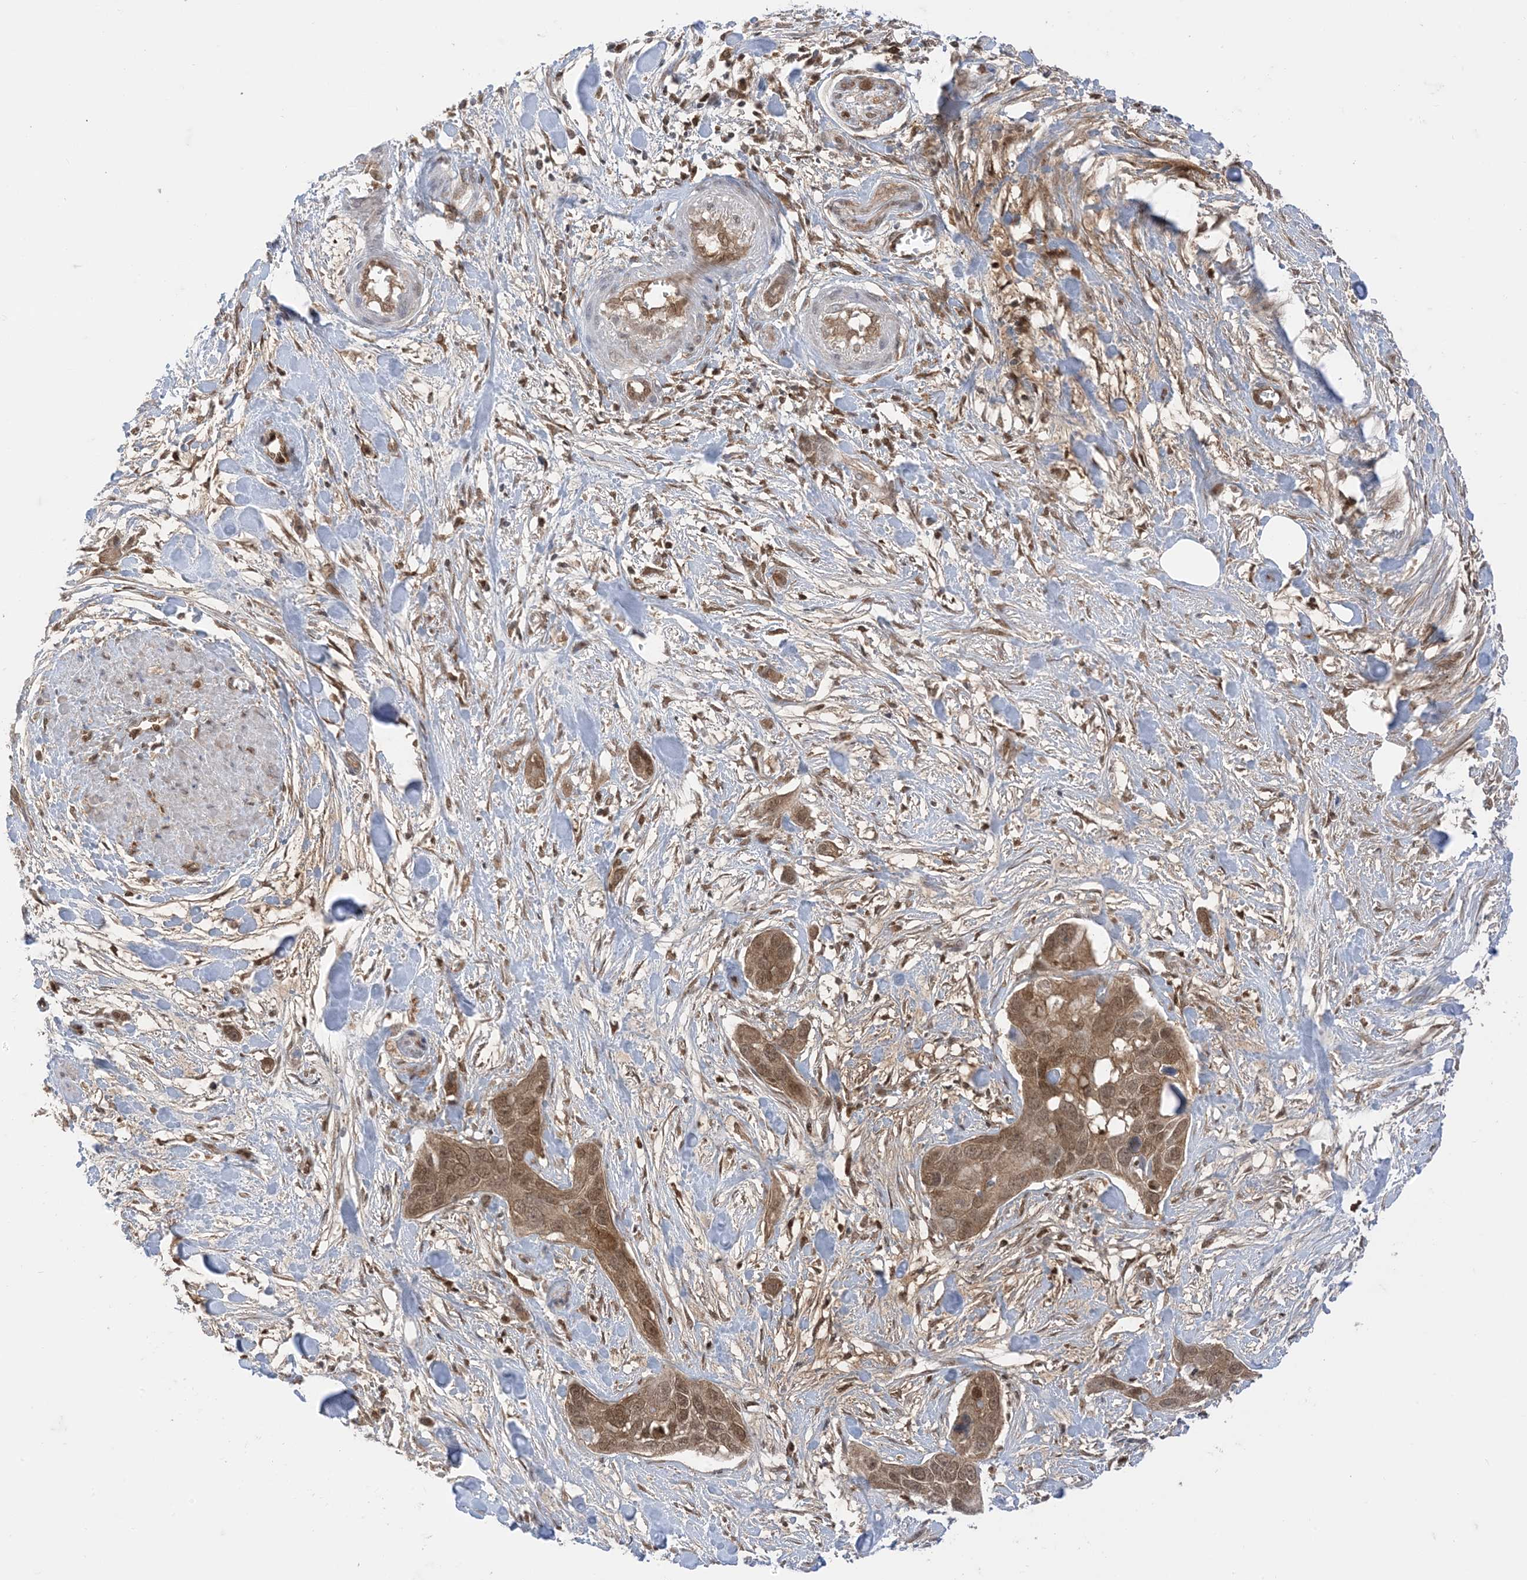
{"staining": {"intensity": "moderate", "quantity": ">75%", "location": "cytoplasmic/membranous,nuclear"}, "tissue": "pancreatic cancer", "cell_type": "Tumor cells", "image_type": "cancer", "snomed": [{"axis": "morphology", "description": "Adenocarcinoma, NOS"}, {"axis": "topography", "description": "Pancreas"}], "caption": "About >75% of tumor cells in human adenocarcinoma (pancreatic) demonstrate moderate cytoplasmic/membranous and nuclear protein expression as visualized by brown immunohistochemical staining.", "gene": "PTPA", "patient": {"sex": "female", "age": 60}}